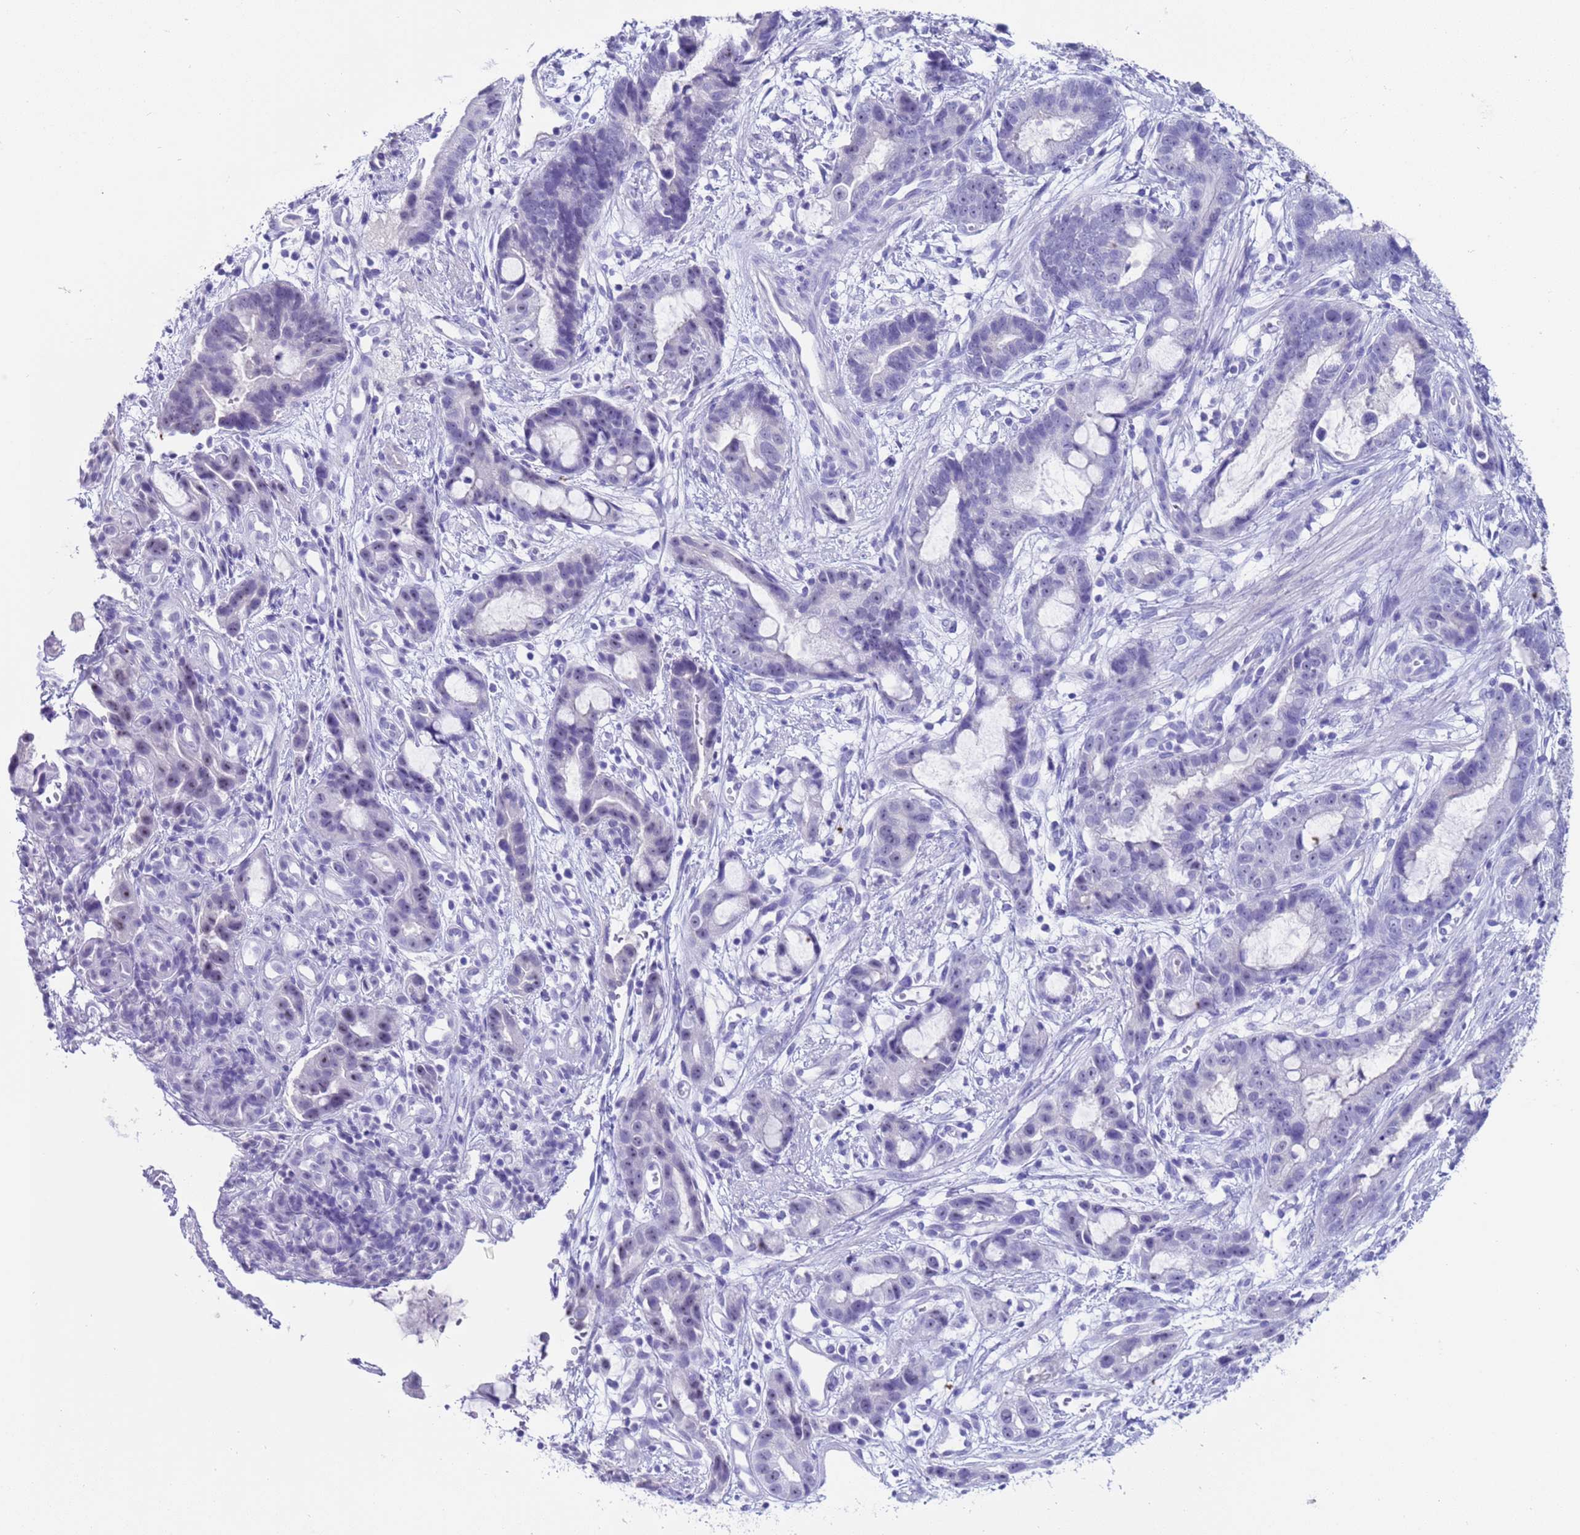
{"staining": {"intensity": "negative", "quantity": "none", "location": "none"}, "tissue": "stomach cancer", "cell_type": "Tumor cells", "image_type": "cancer", "snomed": [{"axis": "morphology", "description": "Adenocarcinoma, NOS"}, {"axis": "topography", "description": "Stomach"}], "caption": "The image displays no staining of tumor cells in stomach adenocarcinoma. (DAB (3,3'-diaminobenzidine) immunohistochemistry visualized using brightfield microscopy, high magnification).", "gene": "CKM", "patient": {"sex": "male", "age": 55}}